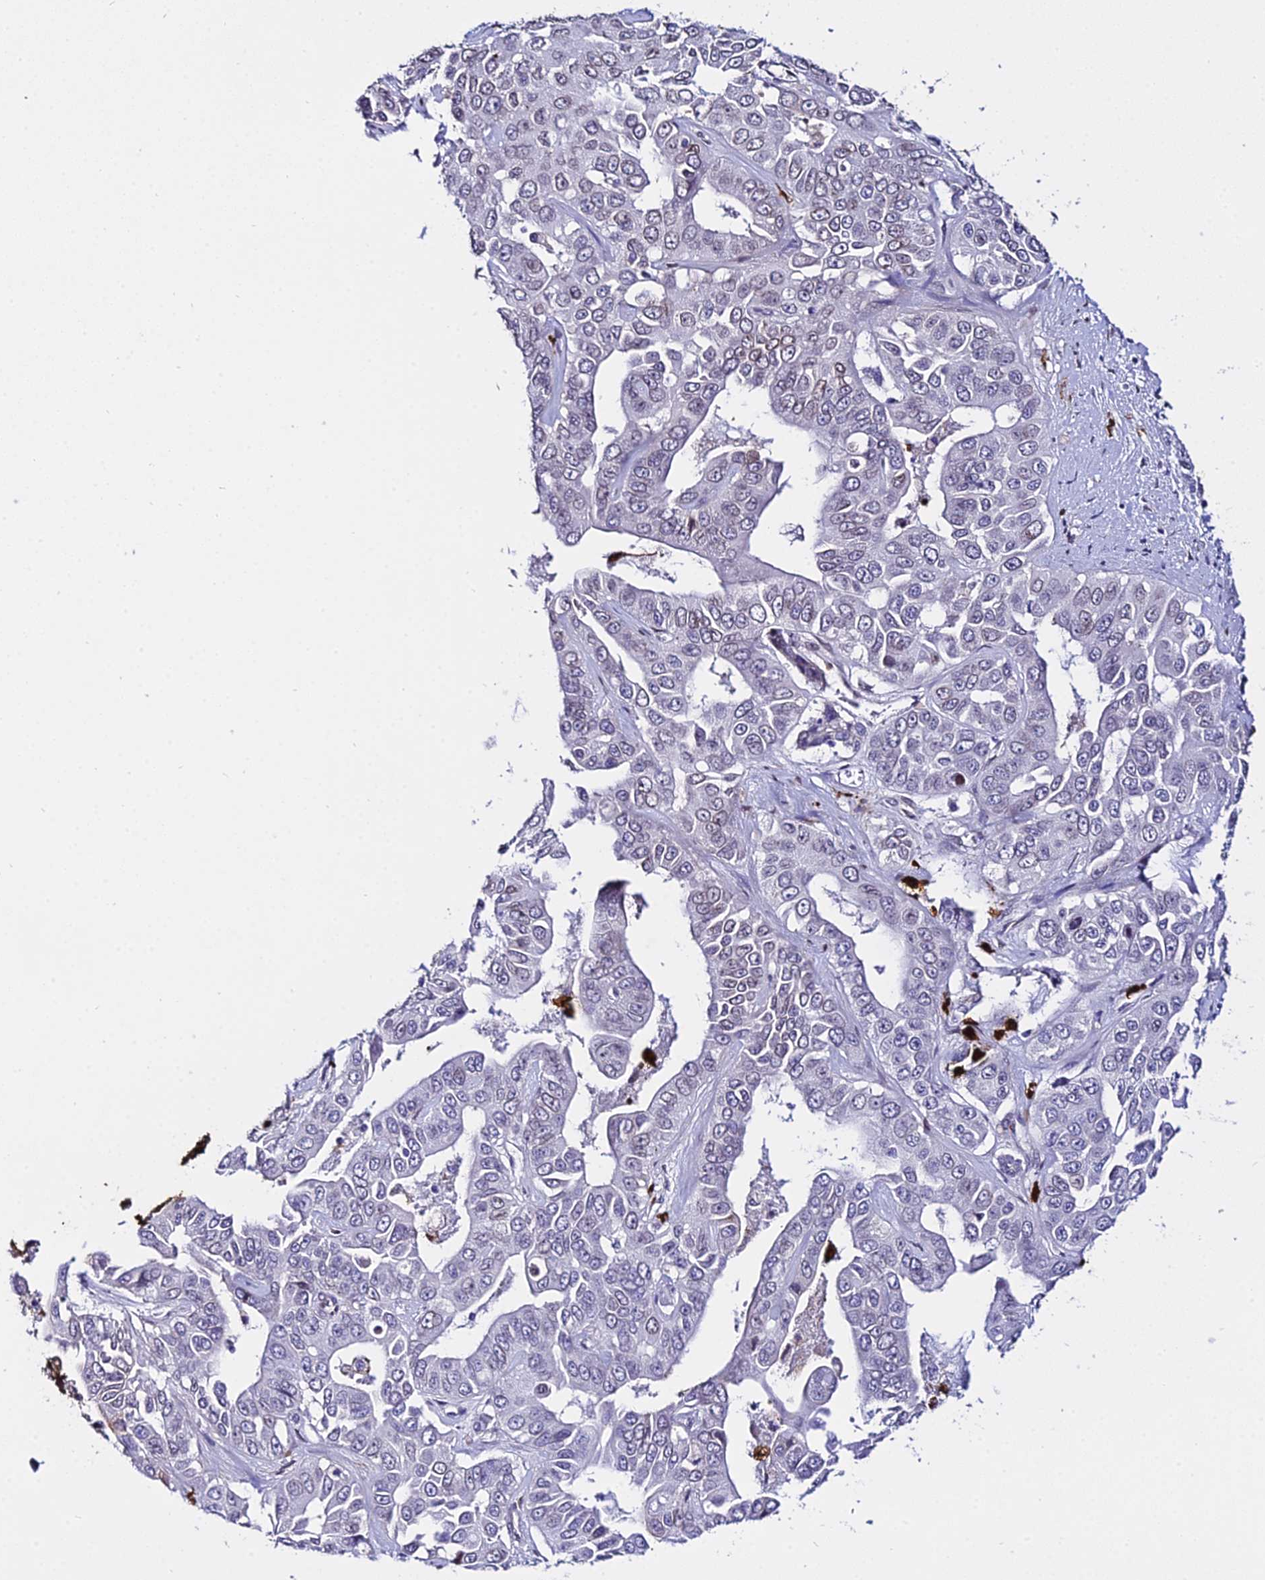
{"staining": {"intensity": "negative", "quantity": "none", "location": "none"}, "tissue": "liver cancer", "cell_type": "Tumor cells", "image_type": "cancer", "snomed": [{"axis": "morphology", "description": "Cholangiocarcinoma"}, {"axis": "topography", "description": "Liver"}], "caption": "High magnification brightfield microscopy of liver cancer (cholangiocarcinoma) stained with DAB (brown) and counterstained with hematoxylin (blue): tumor cells show no significant staining.", "gene": "MCM10", "patient": {"sex": "female", "age": 52}}